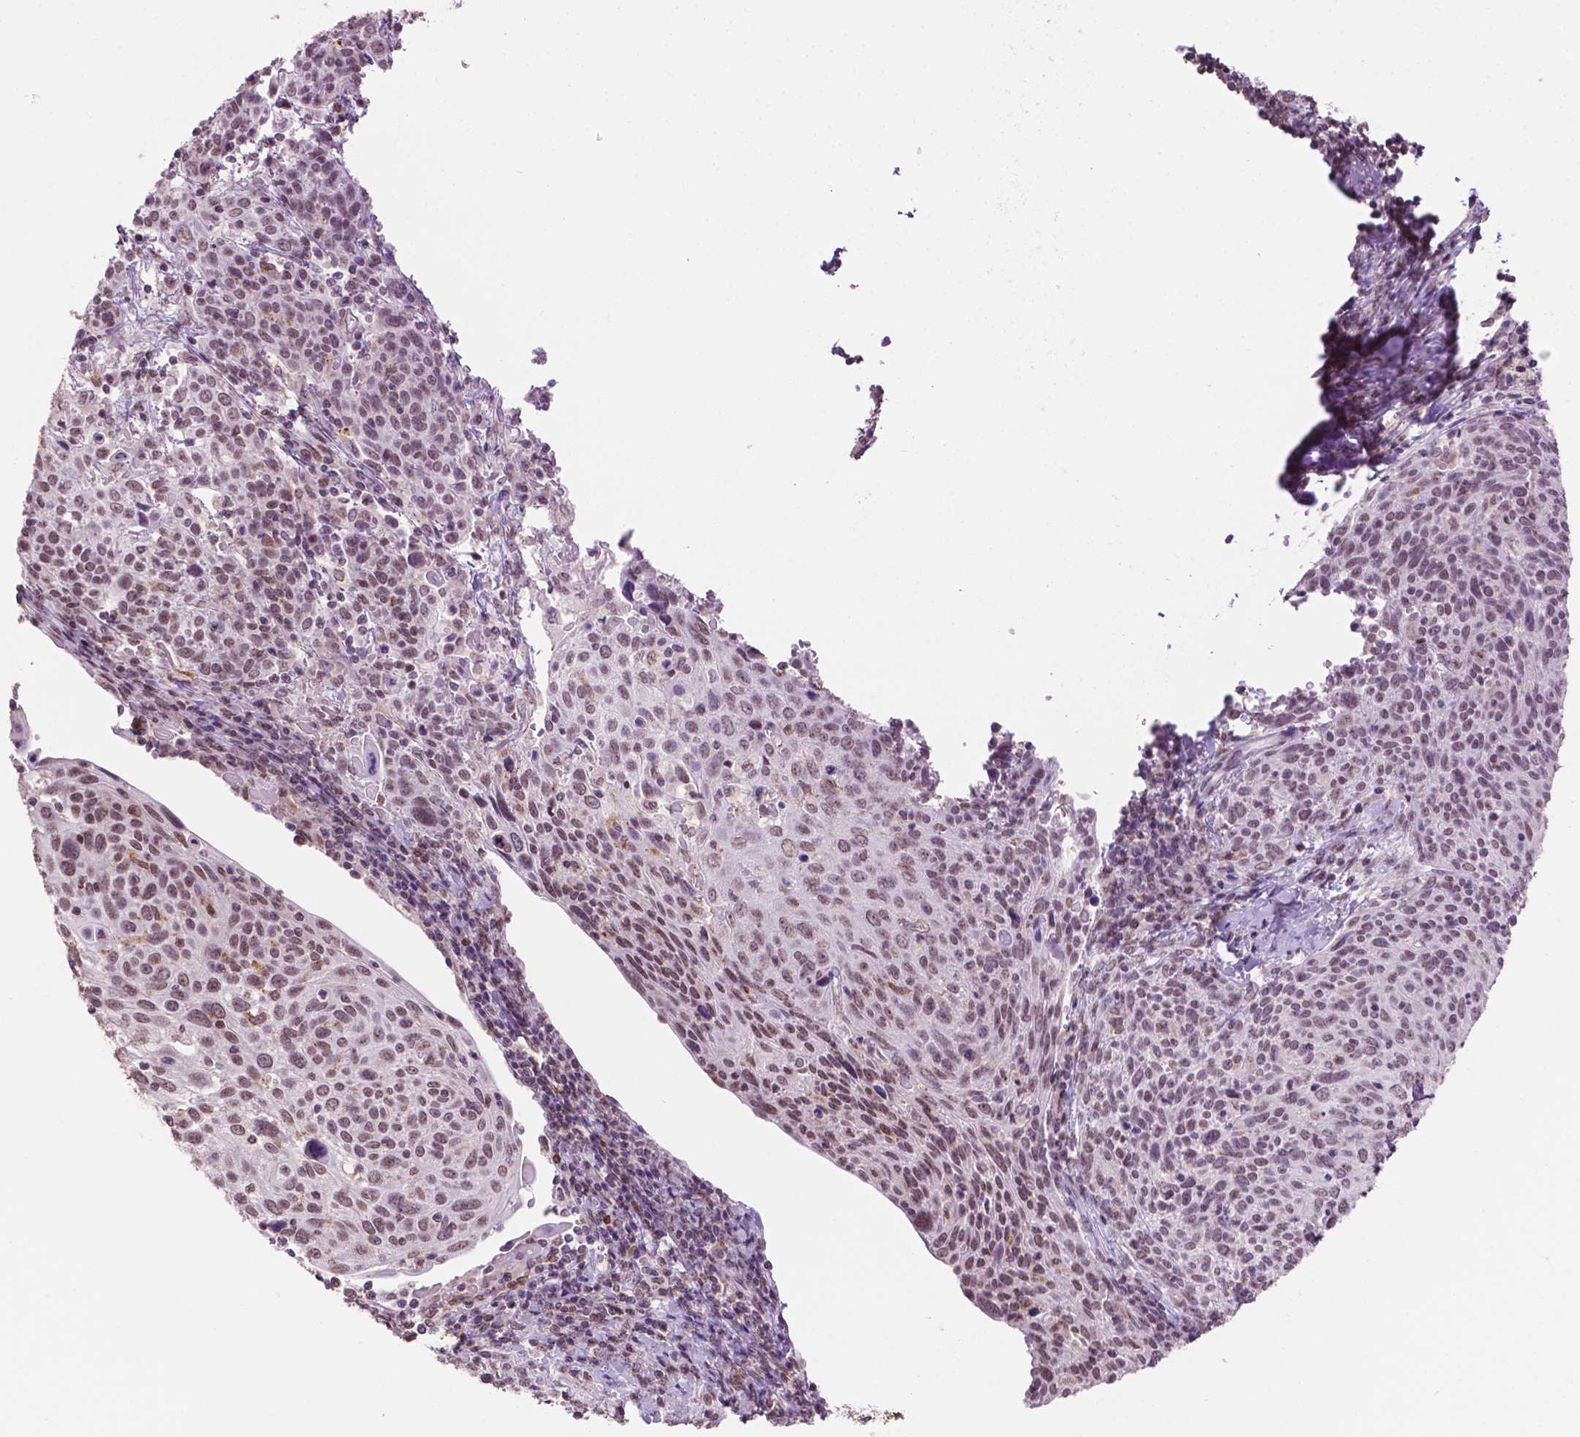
{"staining": {"intensity": "moderate", "quantity": ">75%", "location": "nuclear"}, "tissue": "cervical cancer", "cell_type": "Tumor cells", "image_type": "cancer", "snomed": [{"axis": "morphology", "description": "Squamous cell carcinoma, NOS"}, {"axis": "topography", "description": "Cervix"}], "caption": "This is an image of immunohistochemistry staining of cervical cancer (squamous cell carcinoma), which shows moderate staining in the nuclear of tumor cells.", "gene": "PTPN6", "patient": {"sex": "female", "age": 61}}